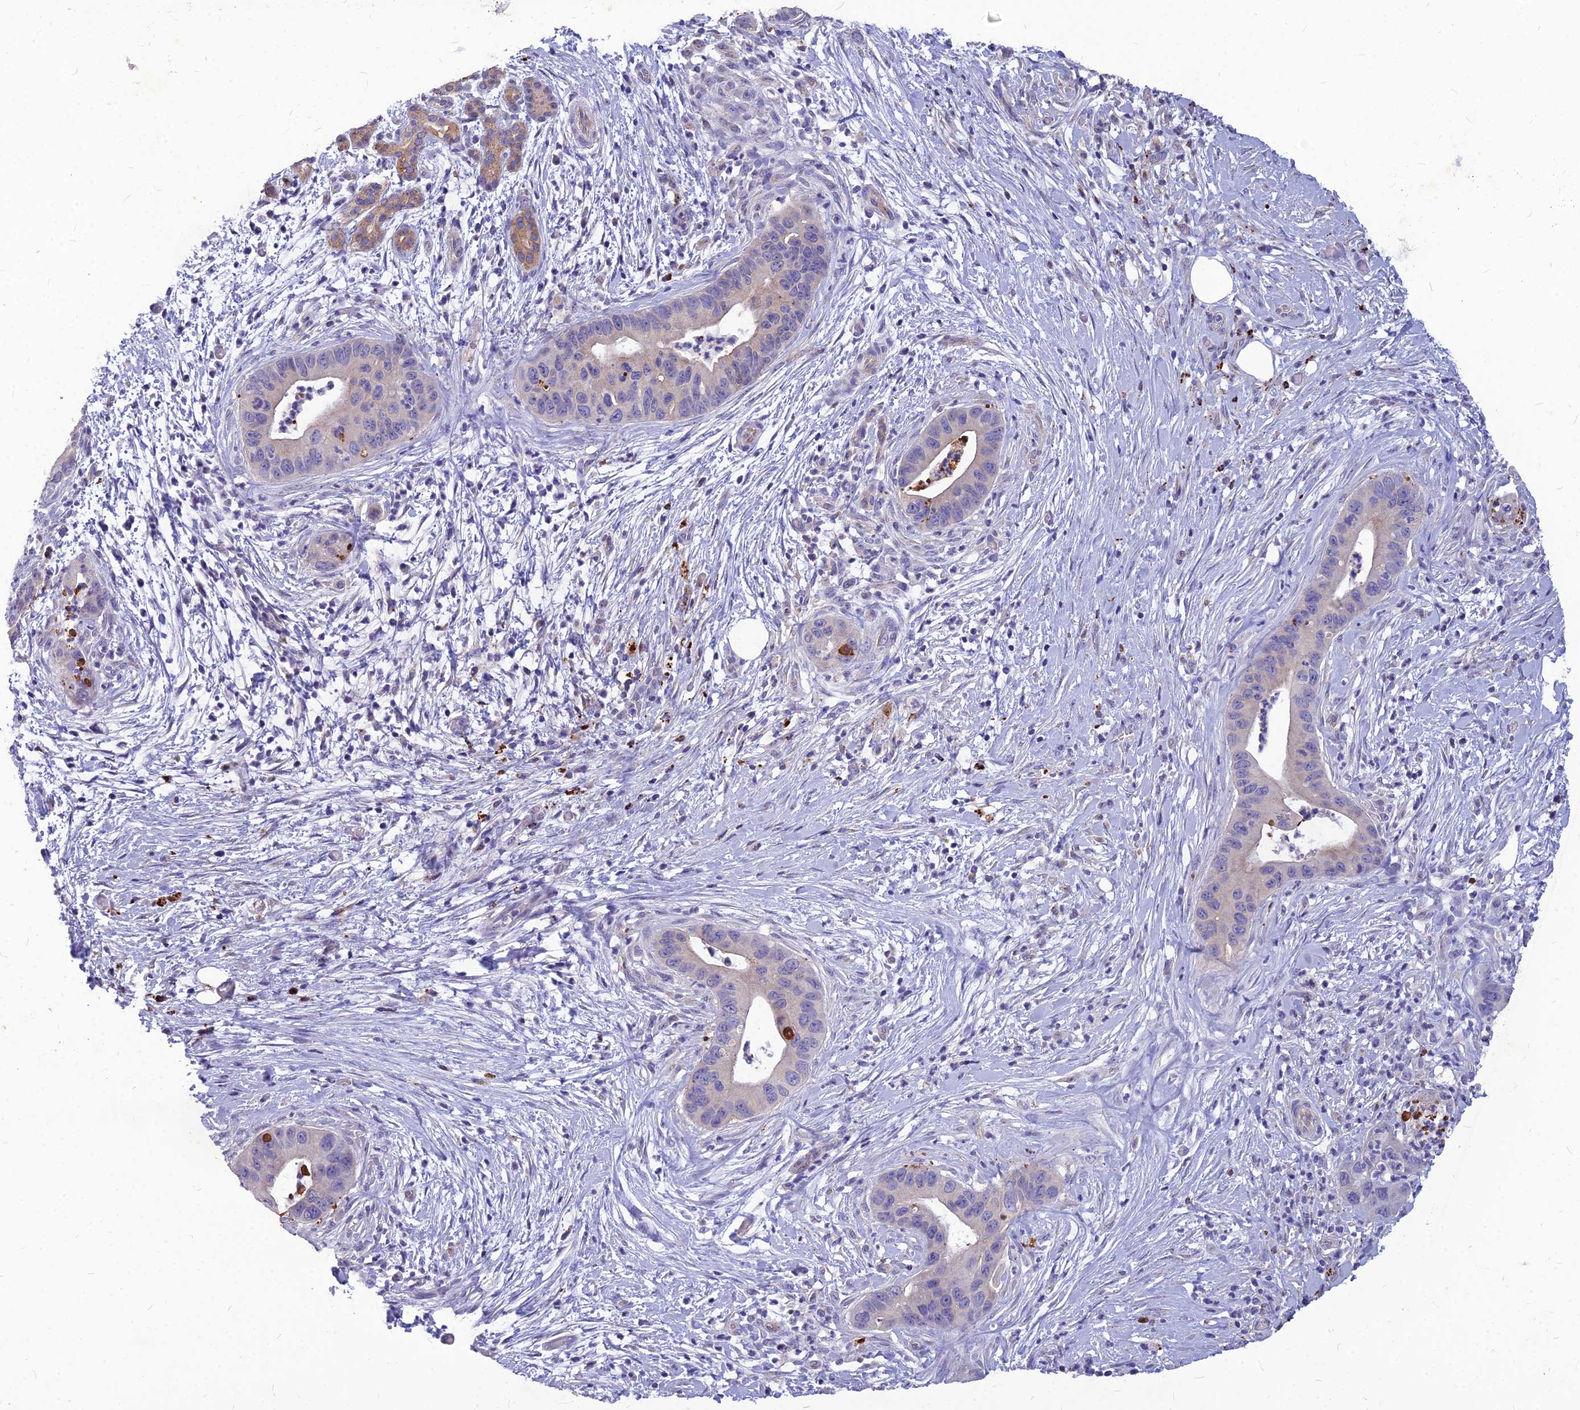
{"staining": {"intensity": "negative", "quantity": "none", "location": "none"}, "tissue": "pancreatic cancer", "cell_type": "Tumor cells", "image_type": "cancer", "snomed": [{"axis": "morphology", "description": "Adenocarcinoma, NOS"}, {"axis": "topography", "description": "Pancreas"}], "caption": "The histopathology image reveals no staining of tumor cells in pancreatic cancer.", "gene": "PCED1B", "patient": {"sex": "male", "age": 73}}